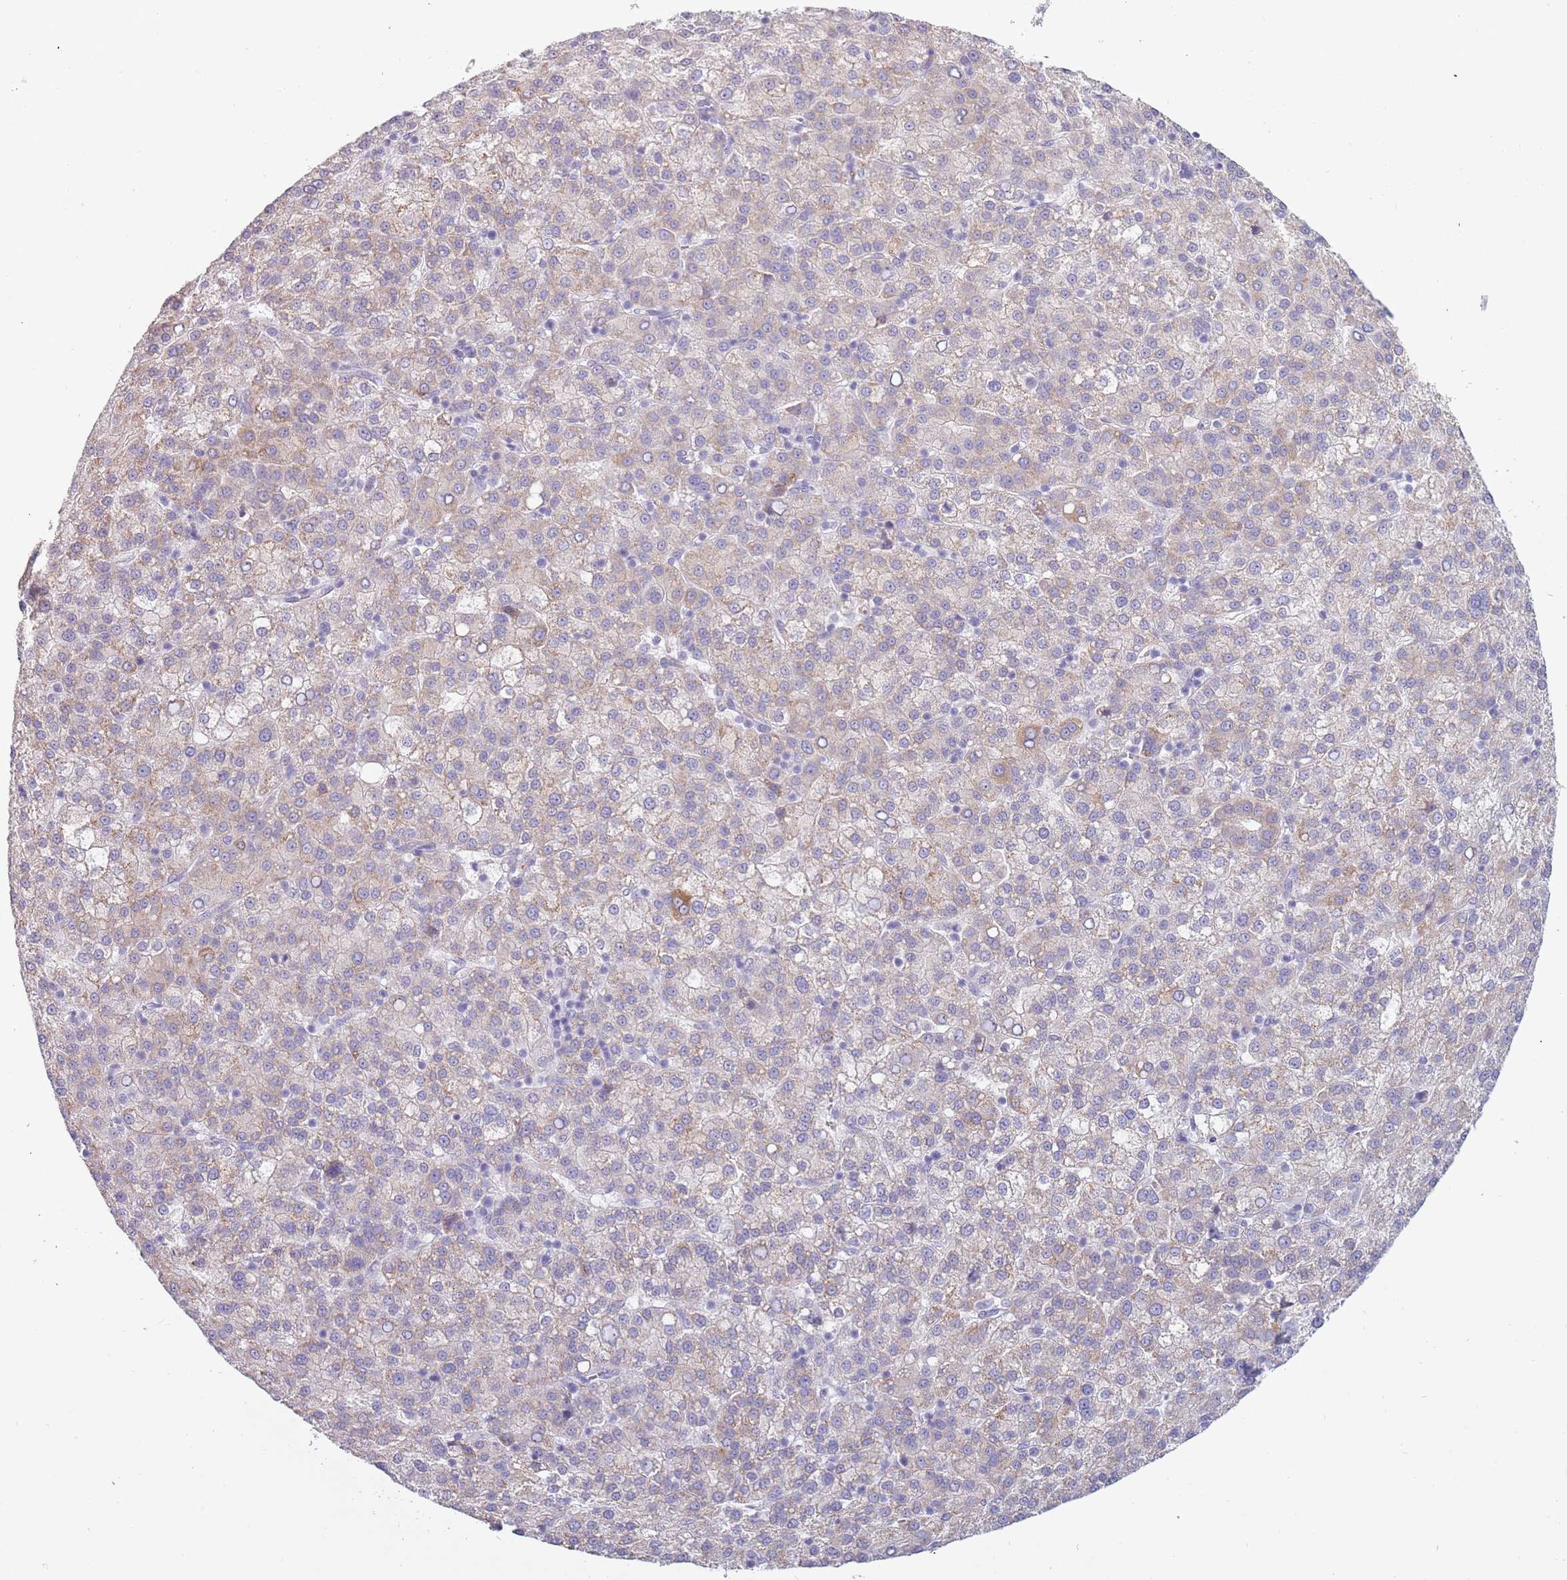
{"staining": {"intensity": "weak", "quantity": "<25%", "location": "cytoplasmic/membranous"}, "tissue": "liver cancer", "cell_type": "Tumor cells", "image_type": "cancer", "snomed": [{"axis": "morphology", "description": "Carcinoma, Hepatocellular, NOS"}, {"axis": "topography", "description": "Liver"}], "caption": "Liver hepatocellular carcinoma was stained to show a protein in brown. There is no significant positivity in tumor cells. The staining was performed using DAB (3,3'-diaminobenzidine) to visualize the protein expression in brown, while the nuclei were stained in blue with hematoxylin (Magnification: 20x).", "gene": "TNFRSF6B", "patient": {"sex": "female", "age": 58}}